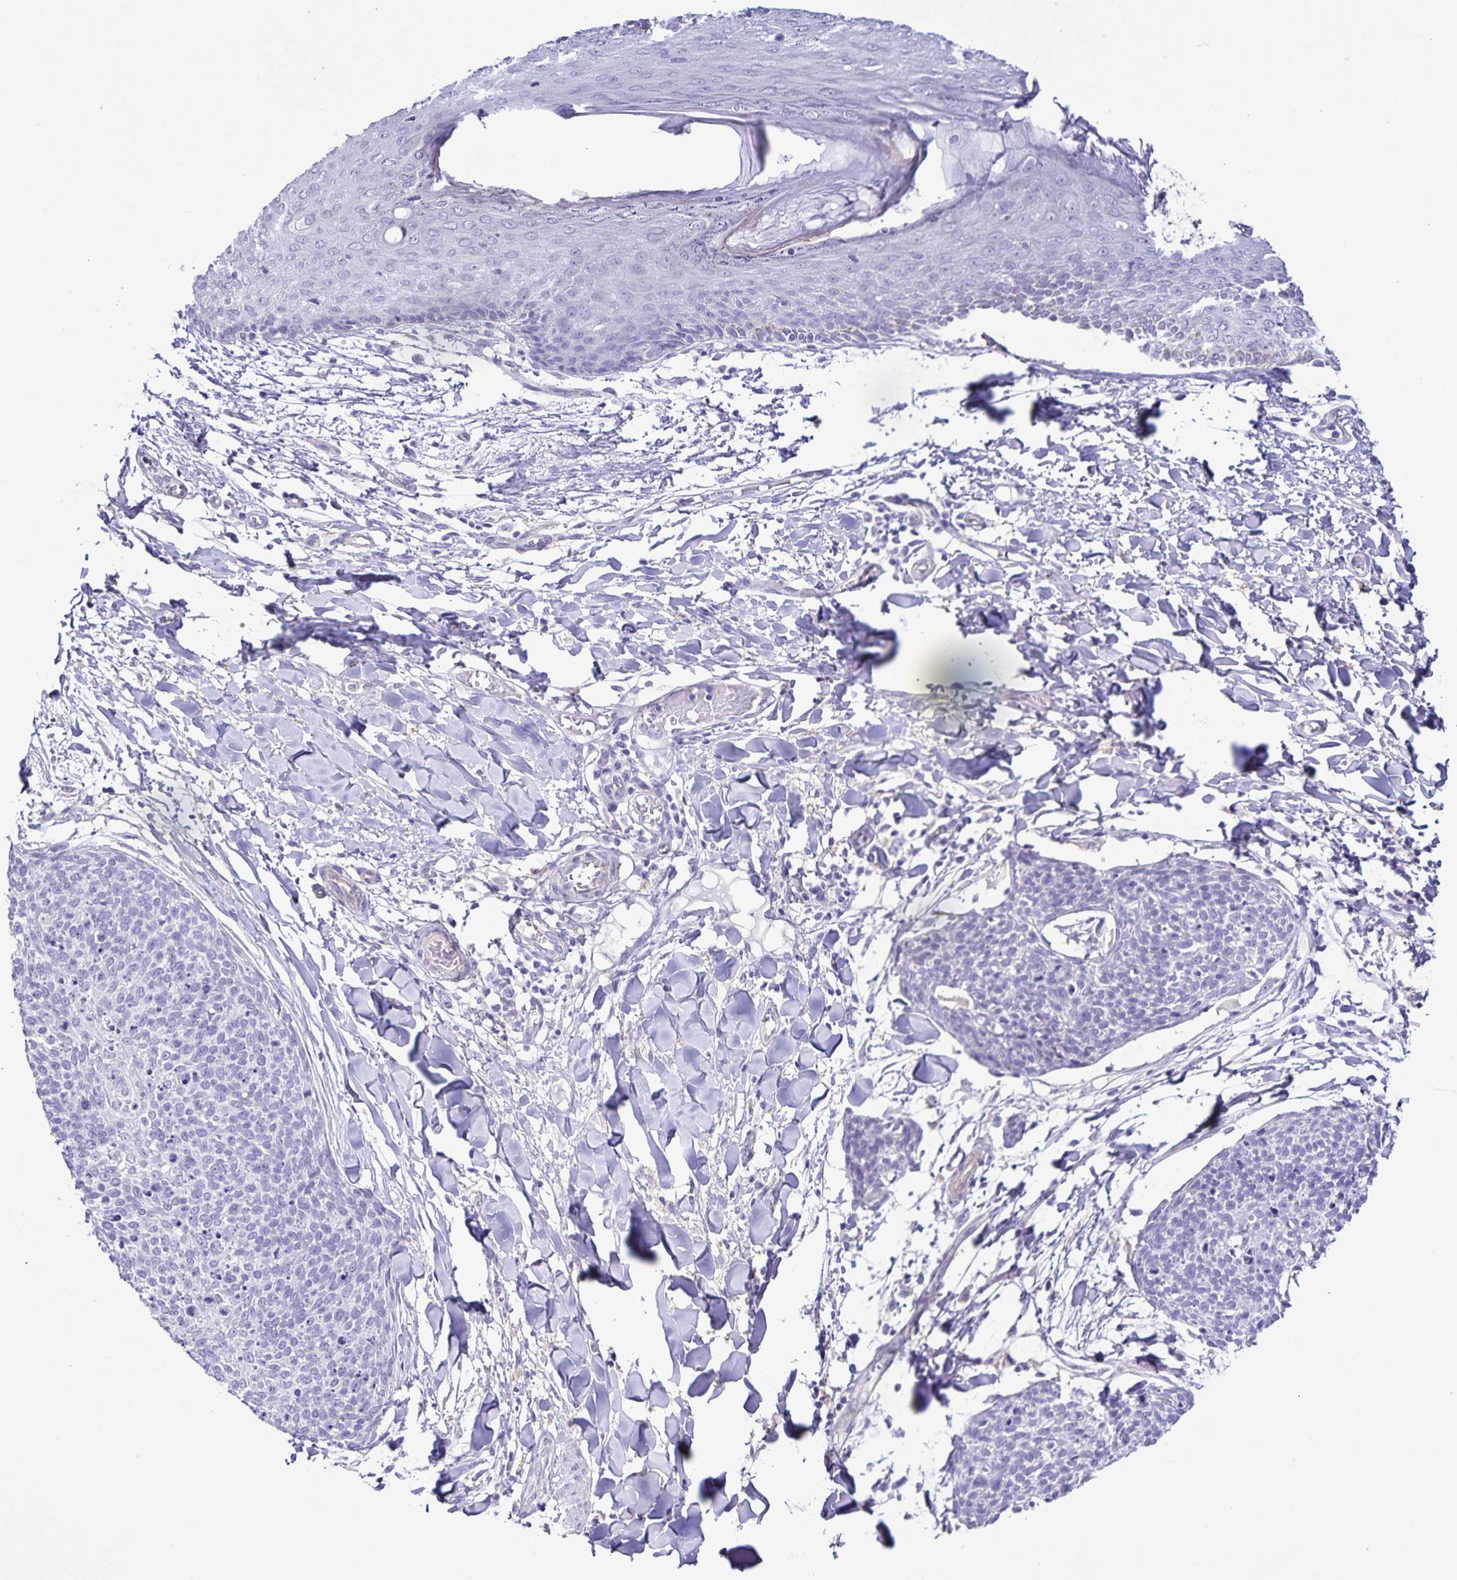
{"staining": {"intensity": "negative", "quantity": "none", "location": "none"}, "tissue": "skin cancer", "cell_type": "Tumor cells", "image_type": "cancer", "snomed": [{"axis": "morphology", "description": "Squamous cell carcinoma, NOS"}, {"axis": "topography", "description": "Skin"}, {"axis": "topography", "description": "Vulva"}], "caption": "Tumor cells show no significant protein expression in skin cancer.", "gene": "BOLL", "patient": {"sex": "female", "age": 75}}